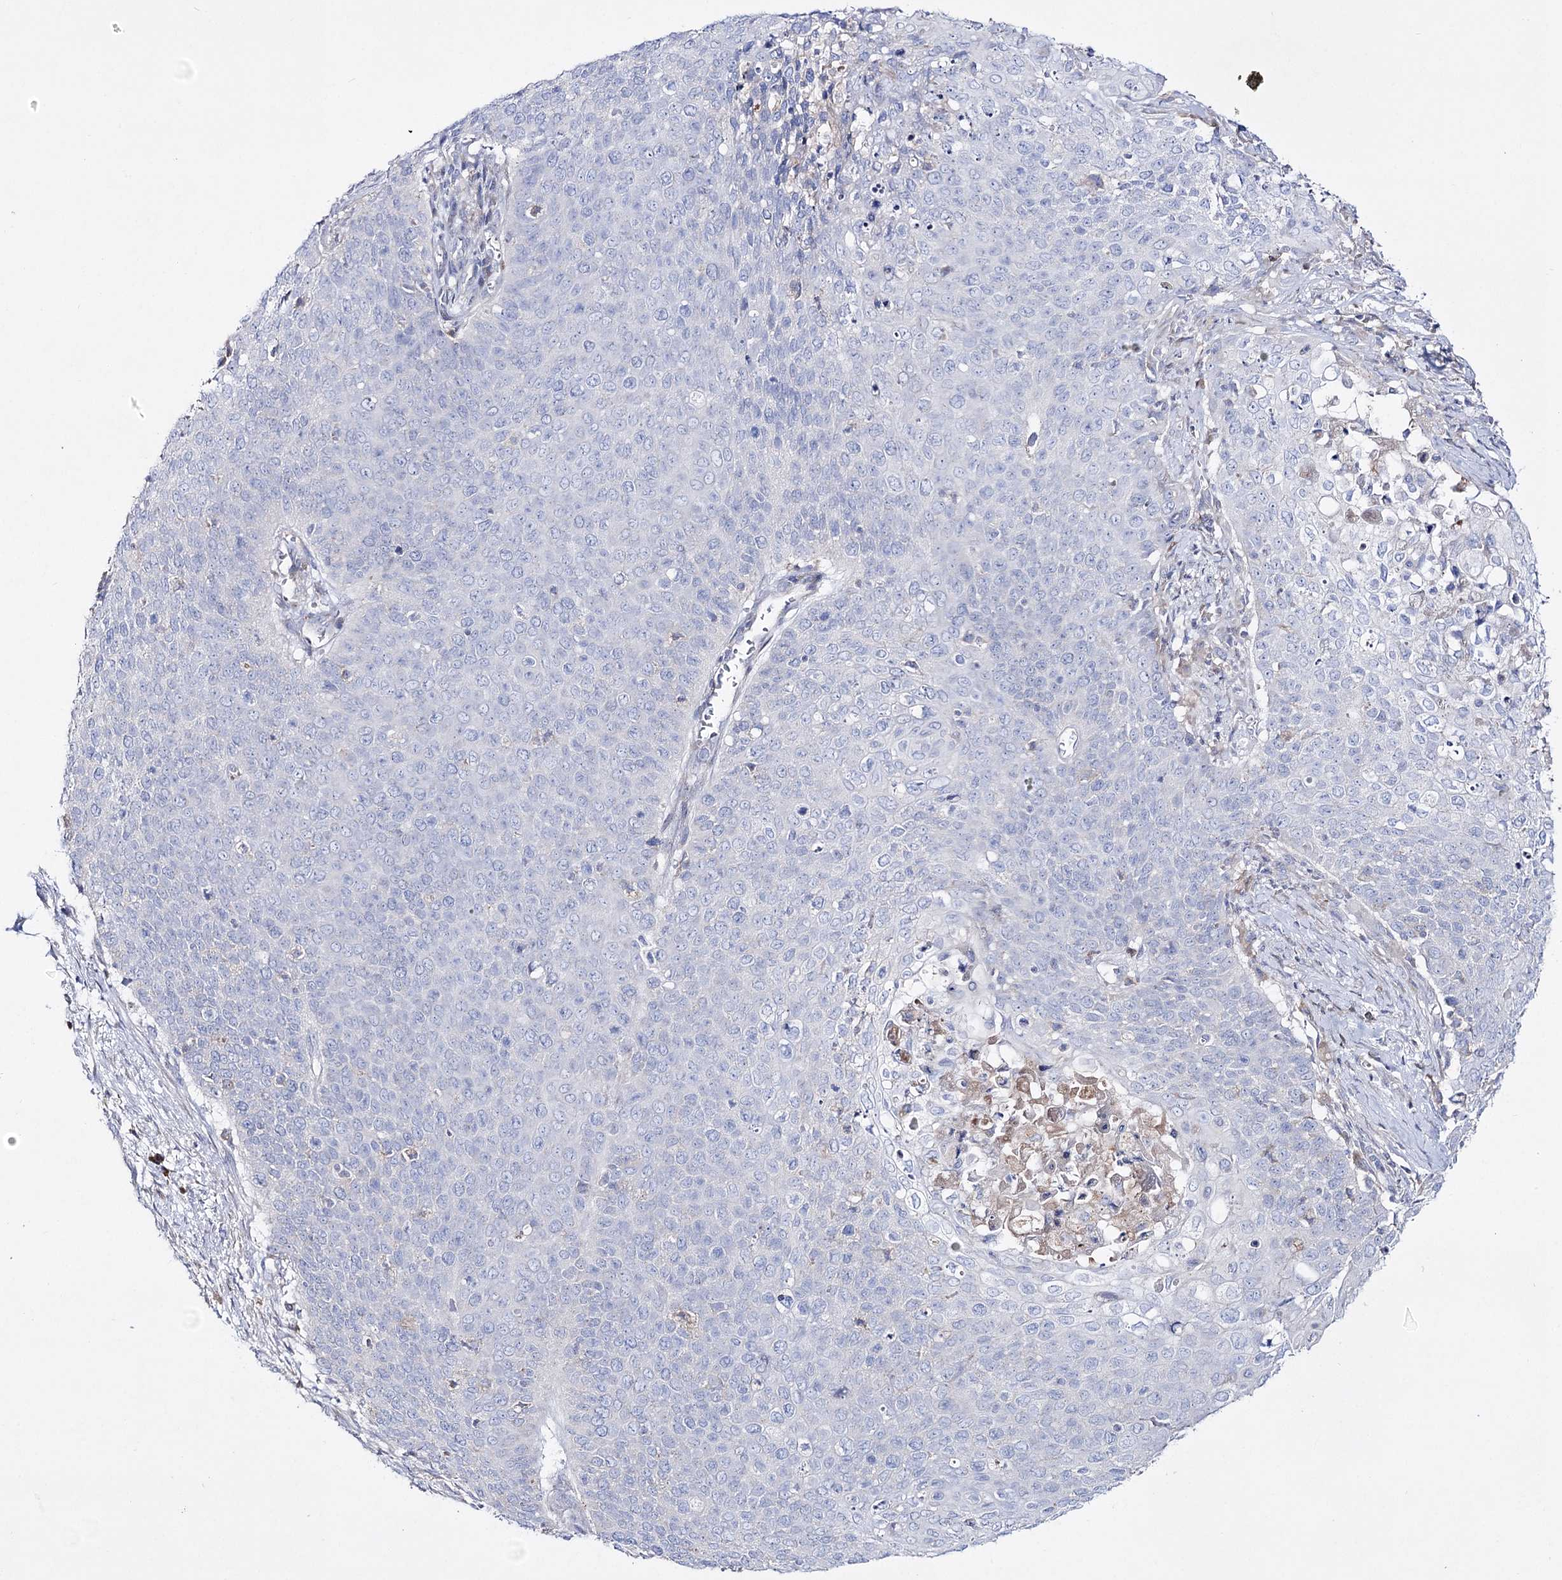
{"staining": {"intensity": "negative", "quantity": "none", "location": "none"}, "tissue": "cervical cancer", "cell_type": "Tumor cells", "image_type": "cancer", "snomed": [{"axis": "morphology", "description": "Squamous cell carcinoma, NOS"}, {"axis": "topography", "description": "Cervix"}], "caption": "High power microscopy micrograph of an immunohistochemistry image of squamous cell carcinoma (cervical), revealing no significant positivity in tumor cells.", "gene": "NAGLU", "patient": {"sex": "female", "age": 39}}